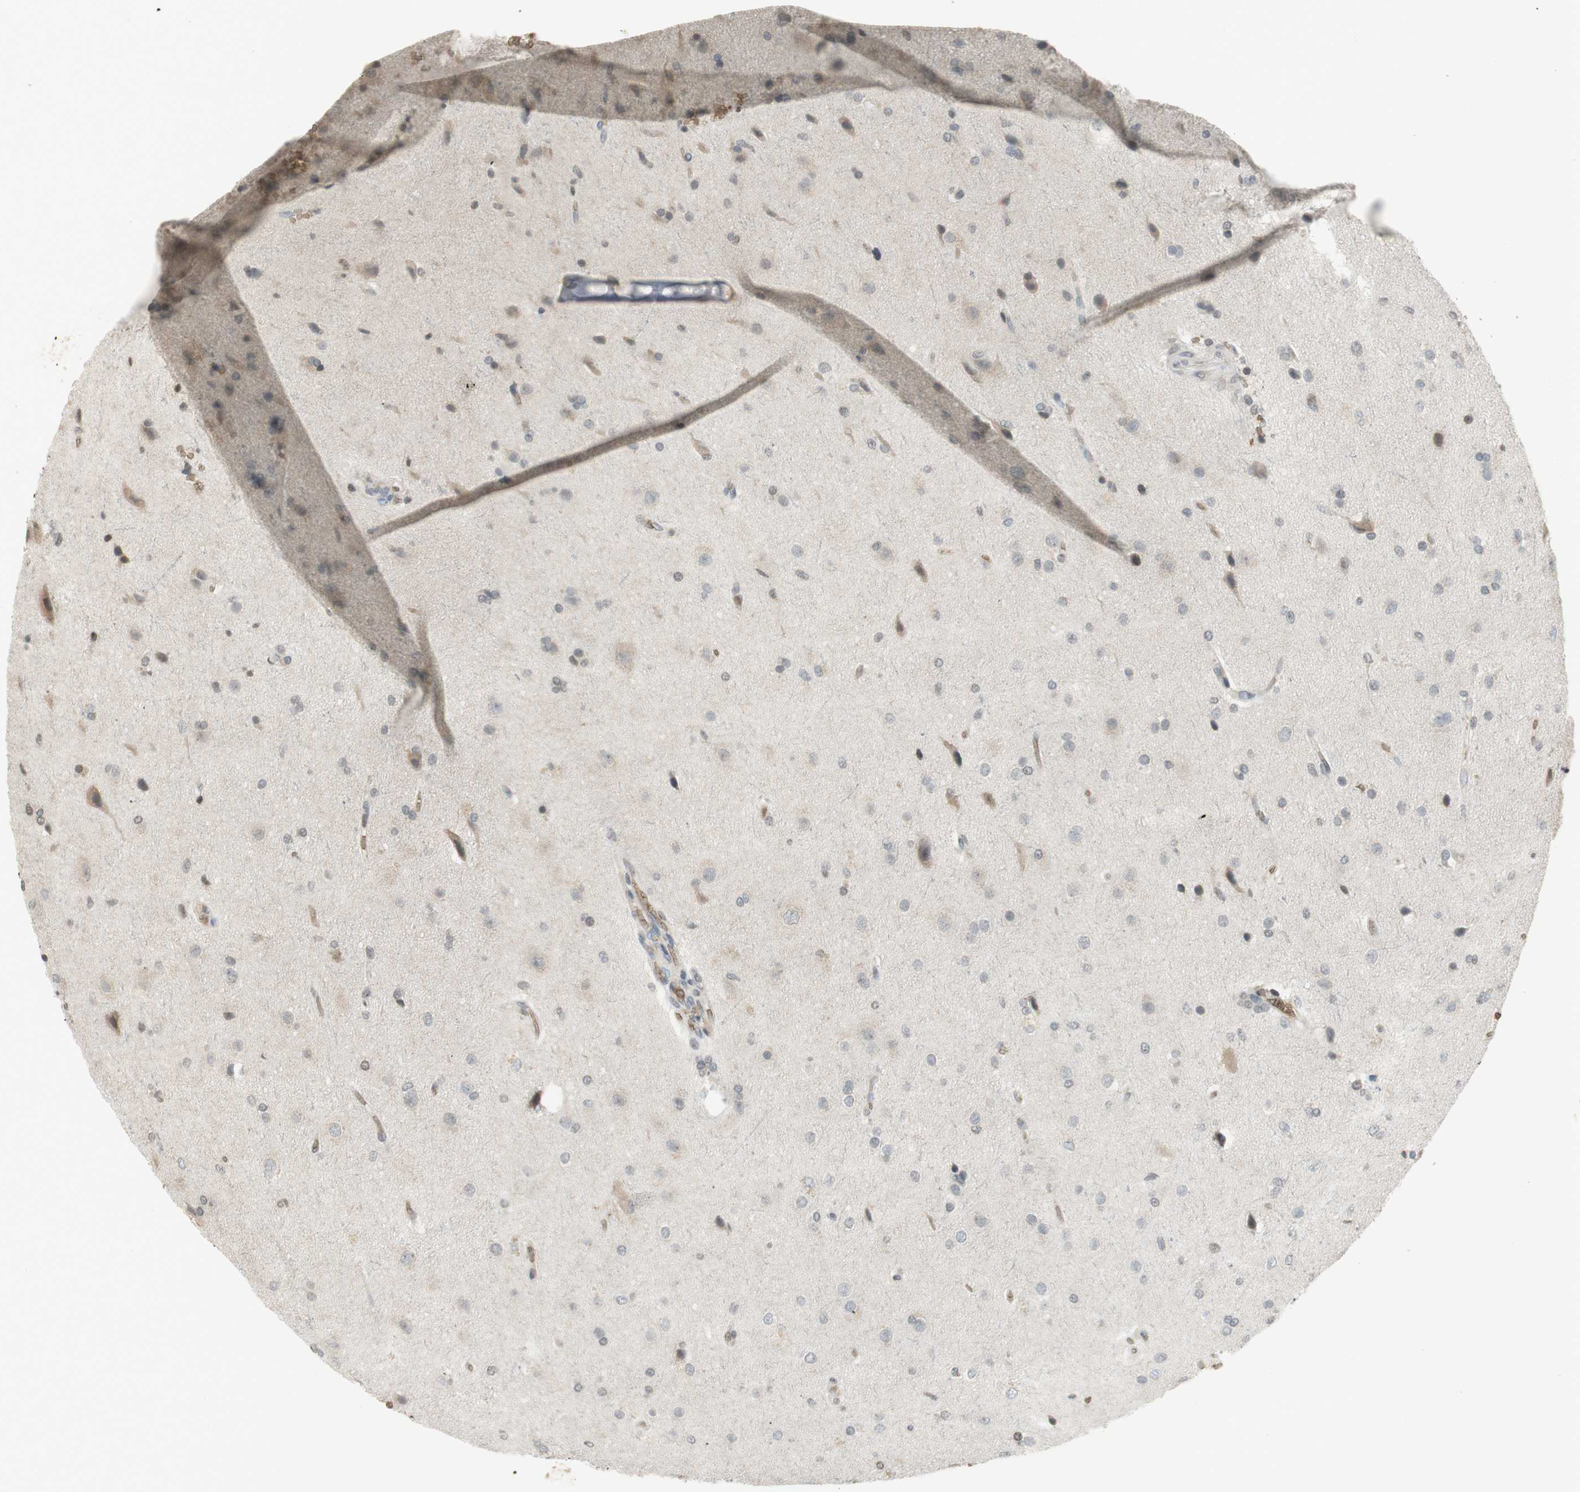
{"staining": {"intensity": "negative", "quantity": "none", "location": "none"}, "tissue": "glioma", "cell_type": "Tumor cells", "image_type": "cancer", "snomed": [{"axis": "morphology", "description": "Glioma, malignant, High grade"}, {"axis": "topography", "description": "Brain"}], "caption": "This is an IHC histopathology image of malignant glioma (high-grade). There is no expression in tumor cells.", "gene": "GYPC", "patient": {"sex": "male", "age": 71}}